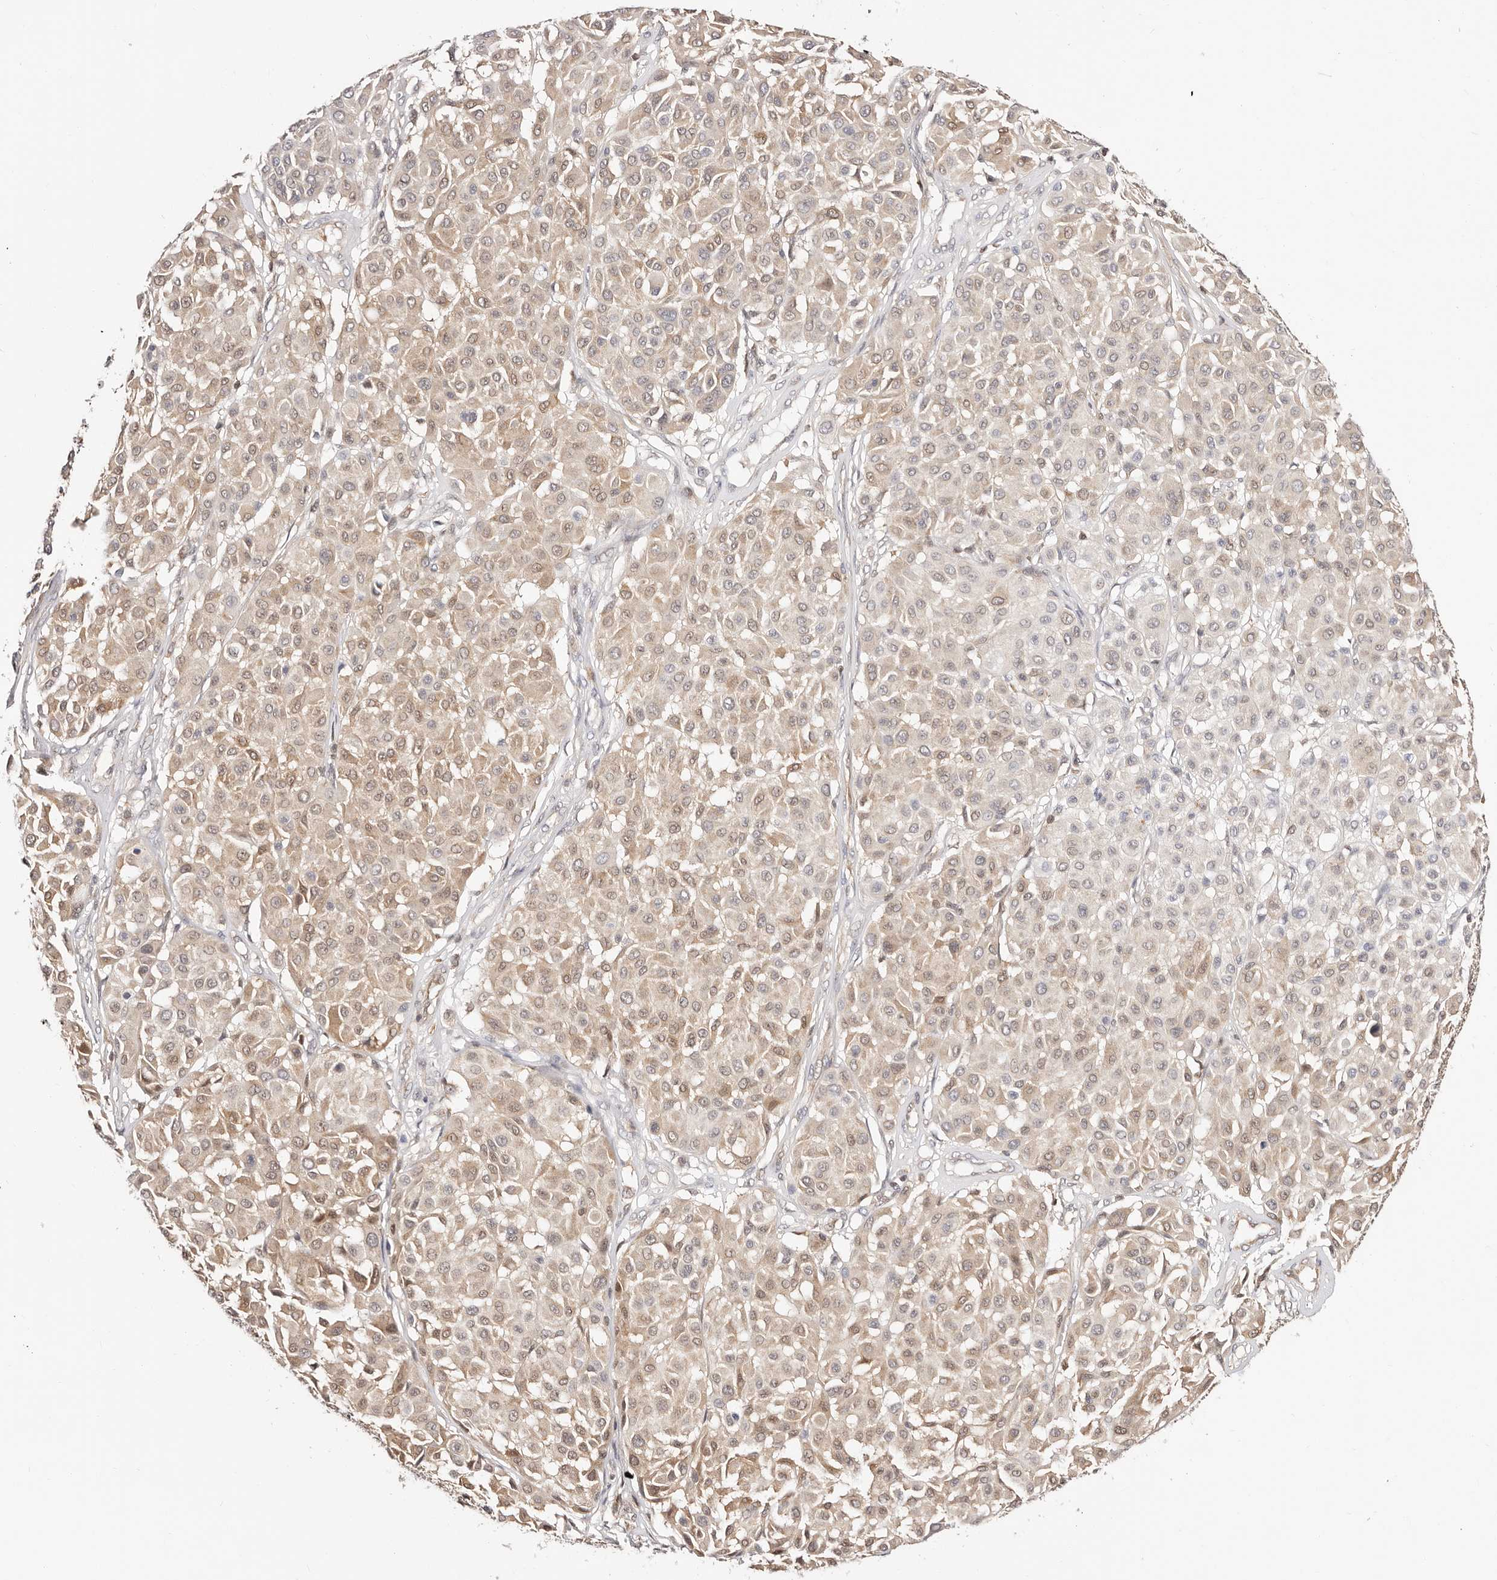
{"staining": {"intensity": "weak", "quantity": "25%-75%", "location": "cytoplasmic/membranous"}, "tissue": "melanoma", "cell_type": "Tumor cells", "image_type": "cancer", "snomed": [{"axis": "morphology", "description": "Malignant melanoma, Metastatic site"}, {"axis": "topography", "description": "Soft tissue"}], "caption": "There is low levels of weak cytoplasmic/membranous staining in tumor cells of melanoma, as demonstrated by immunohistochemical staining (brown color).", "gene": "STAT5A", "patient": {"sex": "male", "age": 41}}